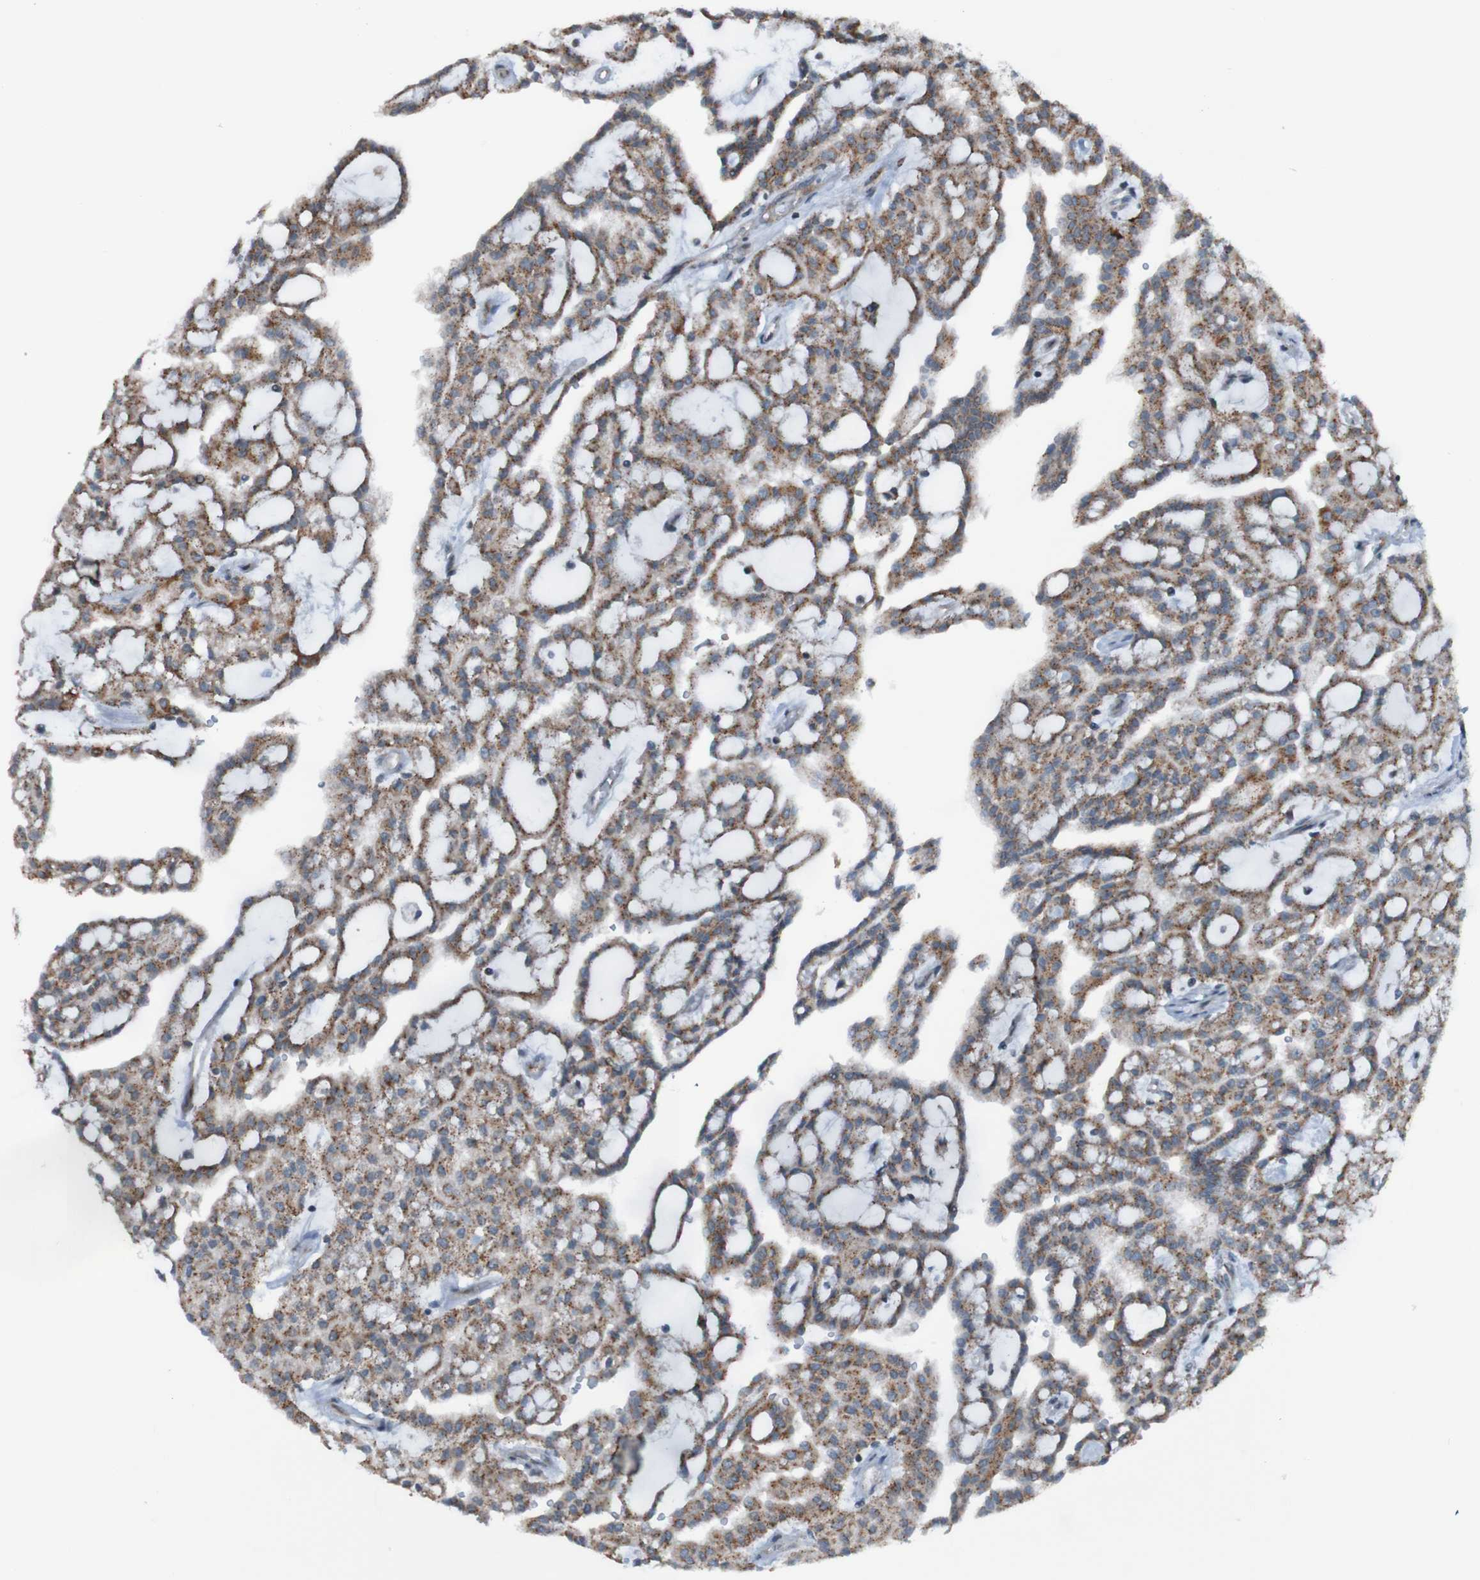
{"staining": {"intensity": "moderate", "quantity": ">75%", "location": "cytoplasmic/membranous"}, "tissue": "renal cancer", "cell_type": "Tumor cells", "image_type": "cancer", "snomed": [{"axis": "morphology", "description": "Adenocarcinoma, NOS"}, {"axis": "topography", "description": "Kidney"}], "caption": "Adenocarcinoma (renal) was stained to show a protein in brown. There is medium levels of moderate cytoplasmic/membranous positivity in about >75% of tumor cells. Using DAB (3,3'-diaminobenzidine) (brown) and hematoxylin (blue) stains, captured at high magnification using brightfield microscopy.", "gene": "UNG", "patient": {"sex": "male", "age": 63}}